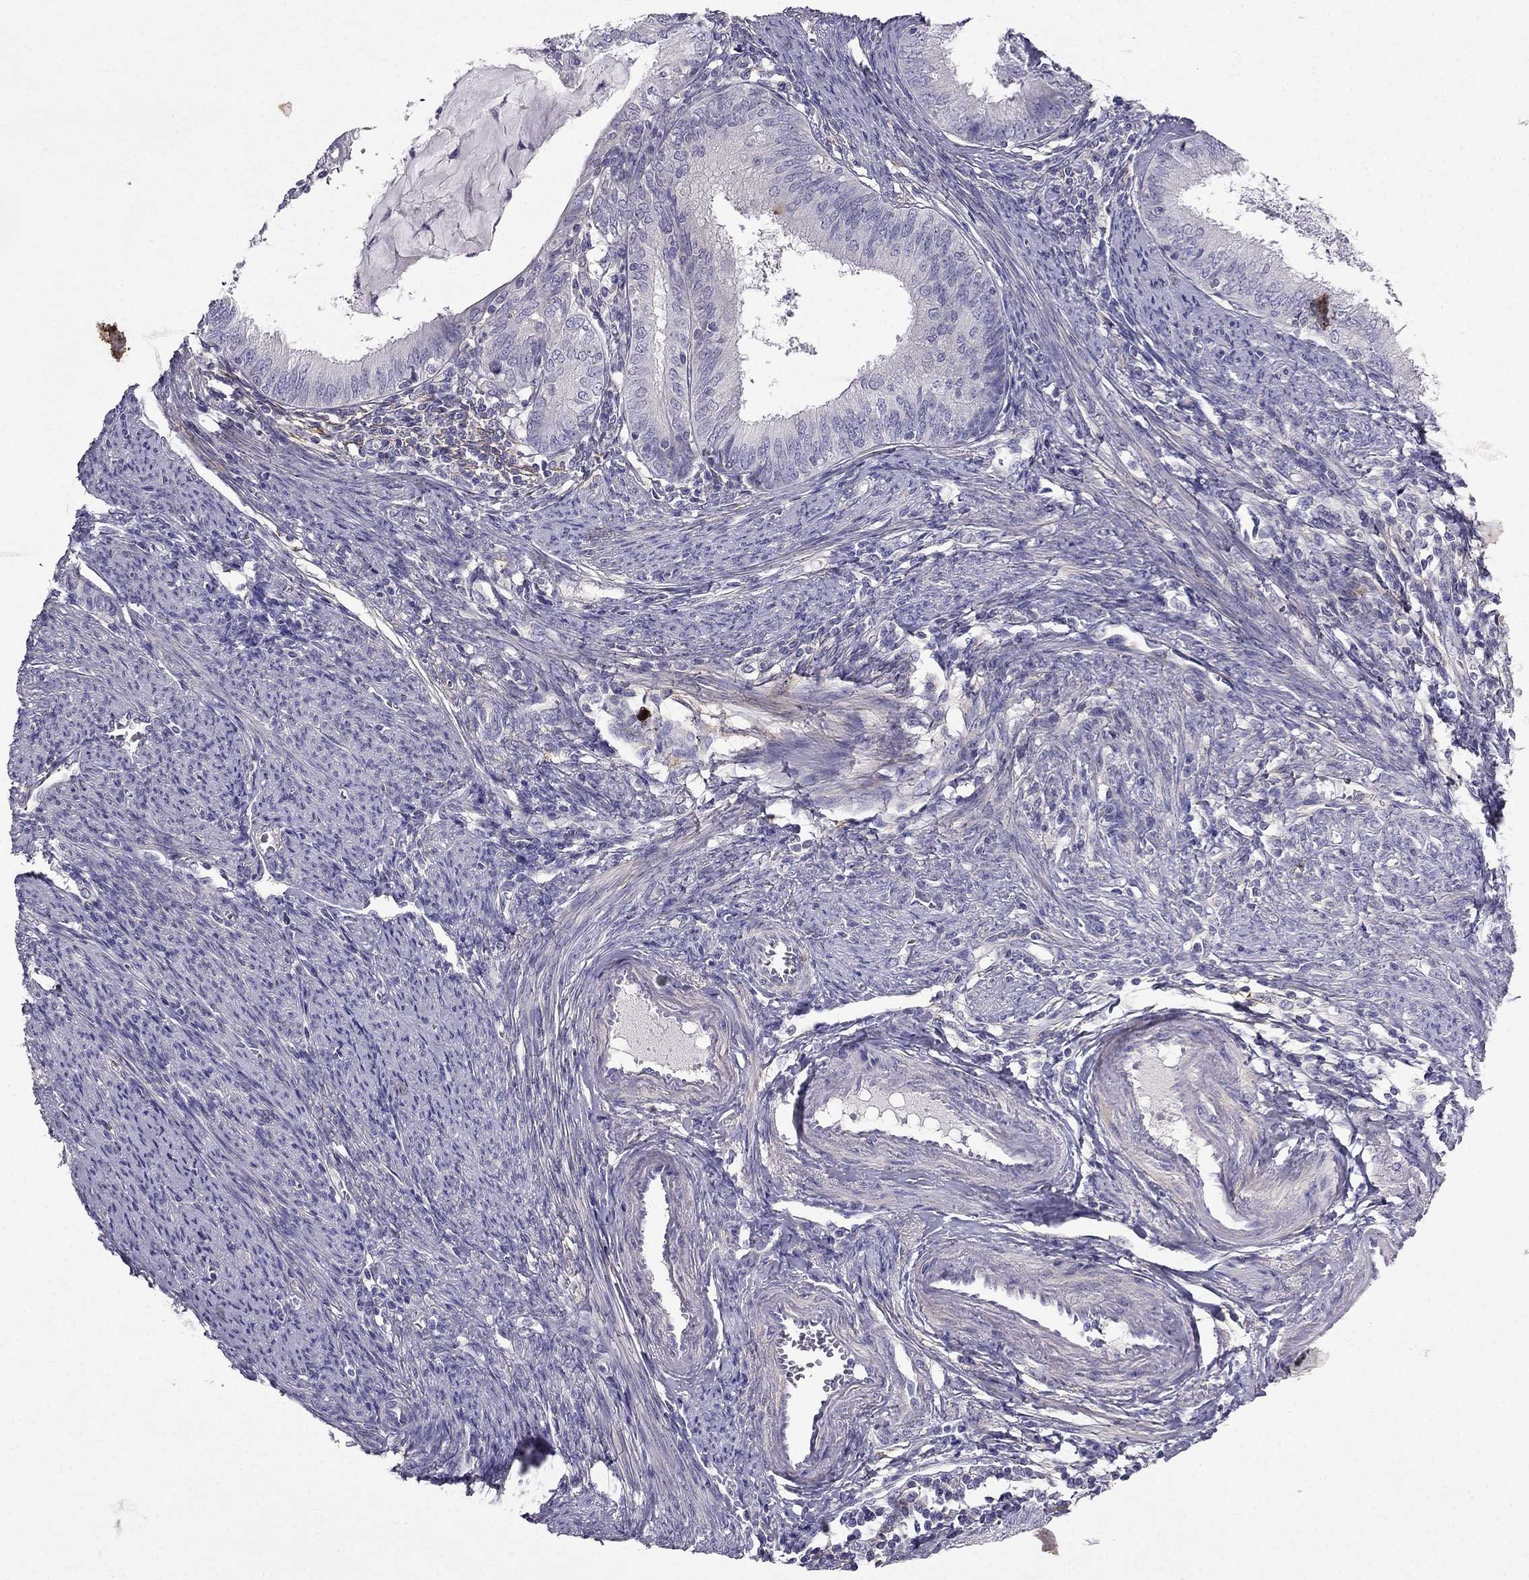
{"staining": {"intensity": "negative", "quantity": "none", "location": "none"}, "tissue": "endometrial cancer", "cell_type": "Tumor cells", "image_type": "cancer", "snomed": [{"axis": "morphology", "description": "Adenocarcinoma, NOS"}, {"axis": "topography", "description": "Endometrium"}], "caption": "Tumor cells are negative for brown protein staining in endometrial cancer (adenocarcinoma).", "gene": "SYT5", "patient": {"sex": "female", "age": 57}}